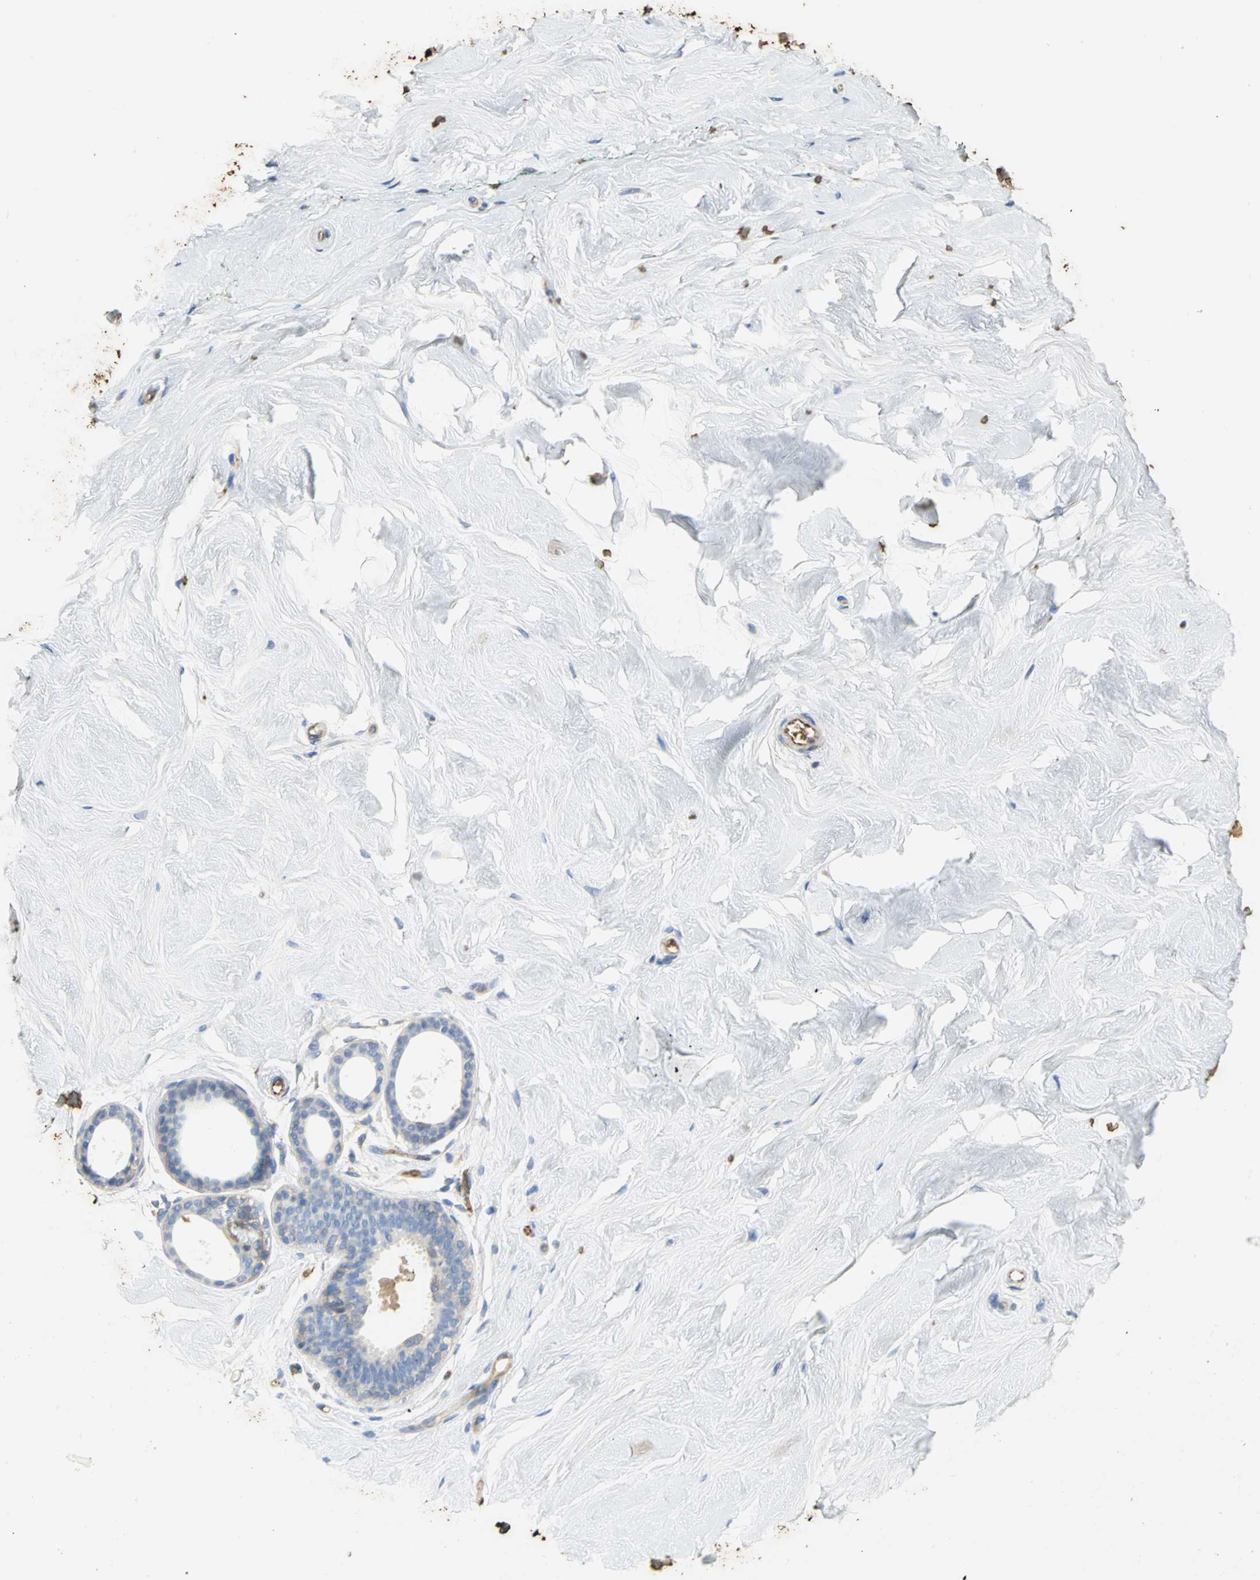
{"staining": {"intensity": "negative", "quantity": "none", "location": "none"}, "tissue": "breast", "cell_type": "Adipocytes", "image_type": "normal", "snomed": [{"axis": "morphology", "description": "Normal tissue, NOS"}, {"axis": "topography", "description": "Breast"}], "caption": "This is a image of immunohistochemistry staining of normal breast, which shows no positivity in adipocytes.", "gene": "TREM1", "patient": {"sex": "female", "age": 52}}